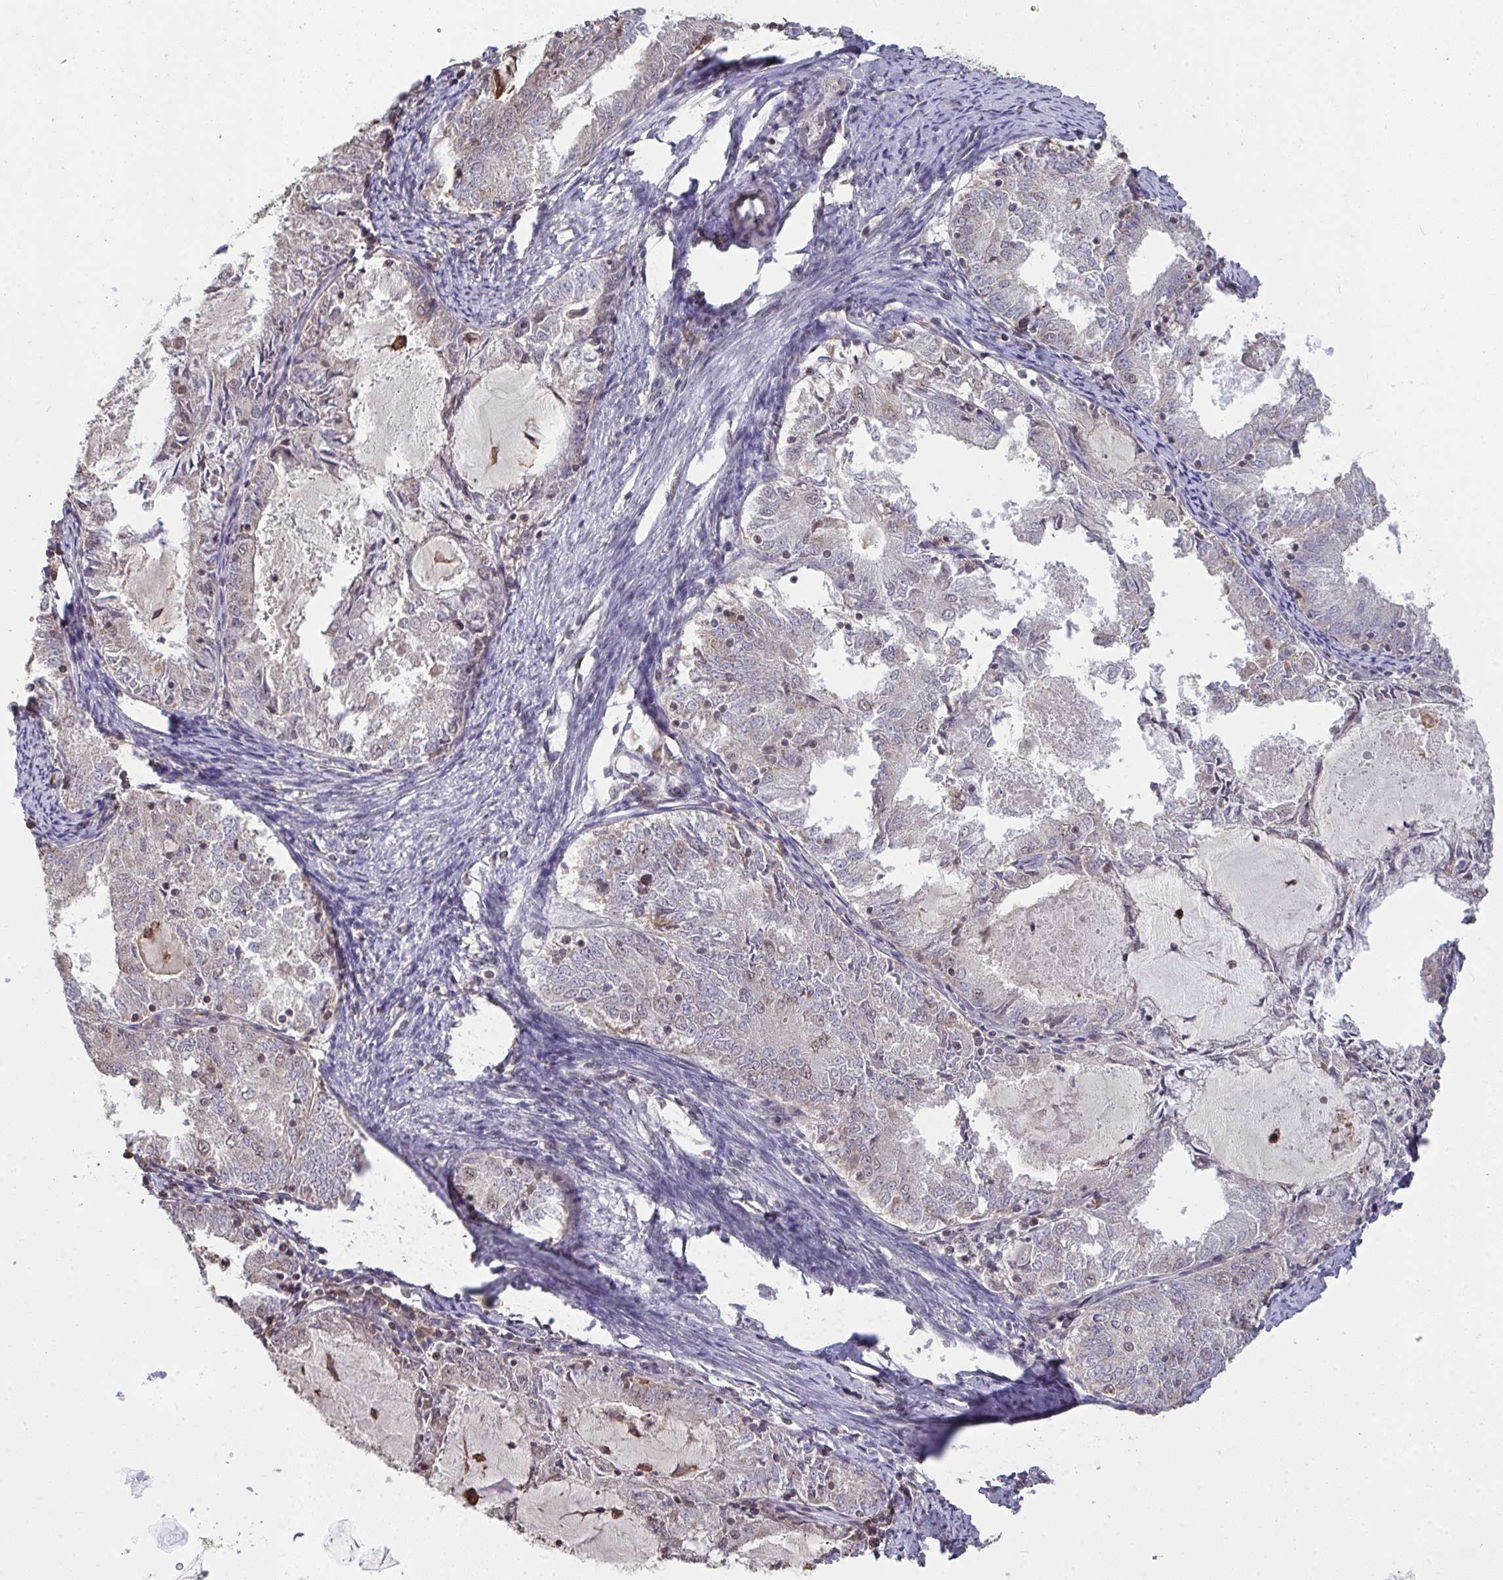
{"staining": {"intensity": "weak", "quantity": "<25%", "location": "nuclear"}, "tissue": "endometrial cancer", "cell_type": "Tumor cells", "image_type": "cancer", "snomed": [{"axis": "morphology", "description": "Adenocarcinoma, NOS"}, {"axis": "topography", "description": "Endometrium"}], "caption": "IHC image of neoplastic tissue: endometrial cancer stained with DAB (3,3'-diaminobenzidine) exhibits no significant protein positivity in tumor cells.", "gene": "SAP30", "patient": {"sex": "female", "age": 57}}